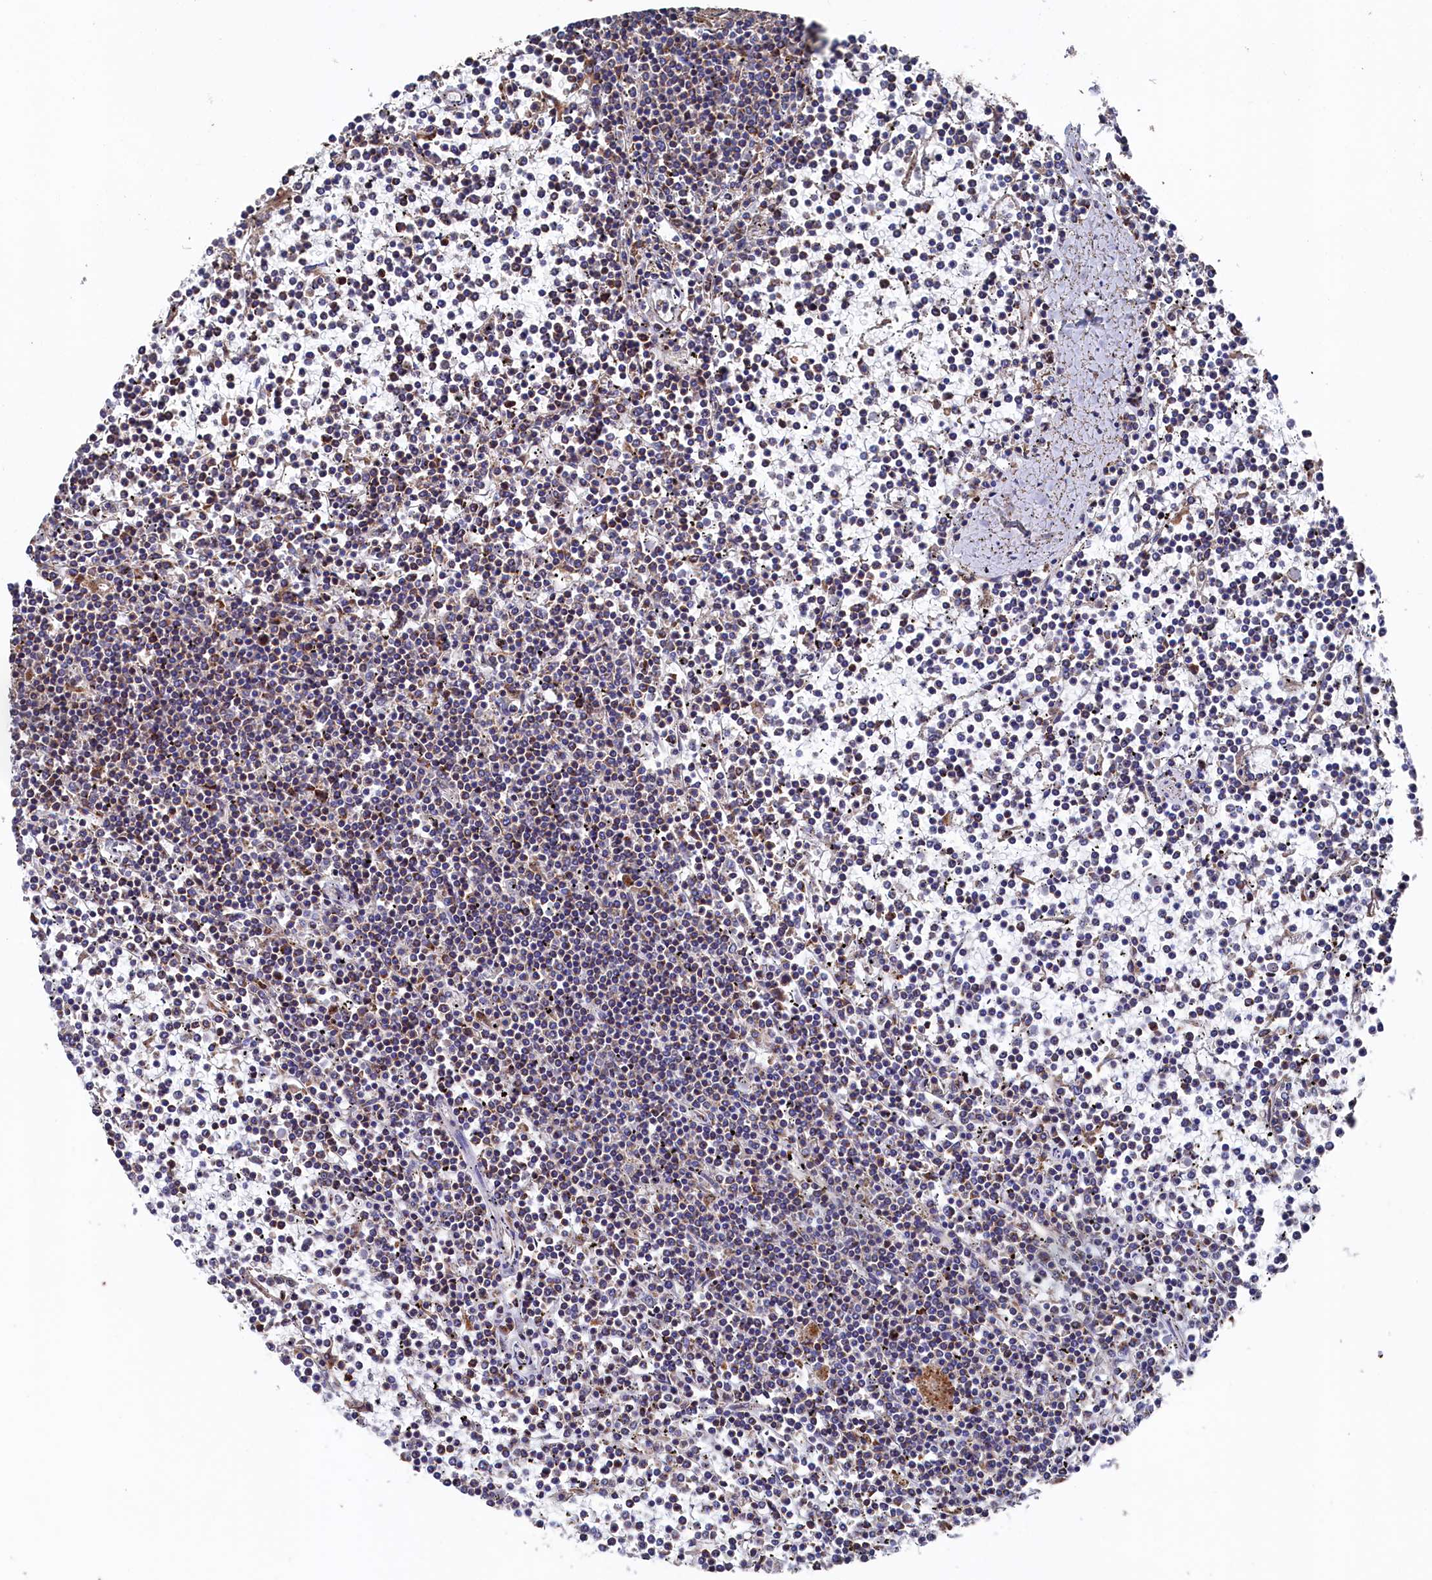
{"staining": {"intensity": "moderate", "quantity": "<25%", "location": "cytoplasmic/membranous"}, "tissue": "lymphoma", "cell_type": "Tumor cells", "image_type": "cancer", "snomed": [{"axis": "morphology", "description": "Malignant lymphoma, non-Hodgkin's type, Low grade"}, {"axis": "topography", "description": "Spleen"}], "caption": "Malignant lymphoma, non-Hodgkin's type (low-grade) tissue reveals moderate cytoplasmic/membranous staining in approximately <25% of tumor cells", "gene": "PRRC1", "patient": {"sex": "female", "age": 19}}